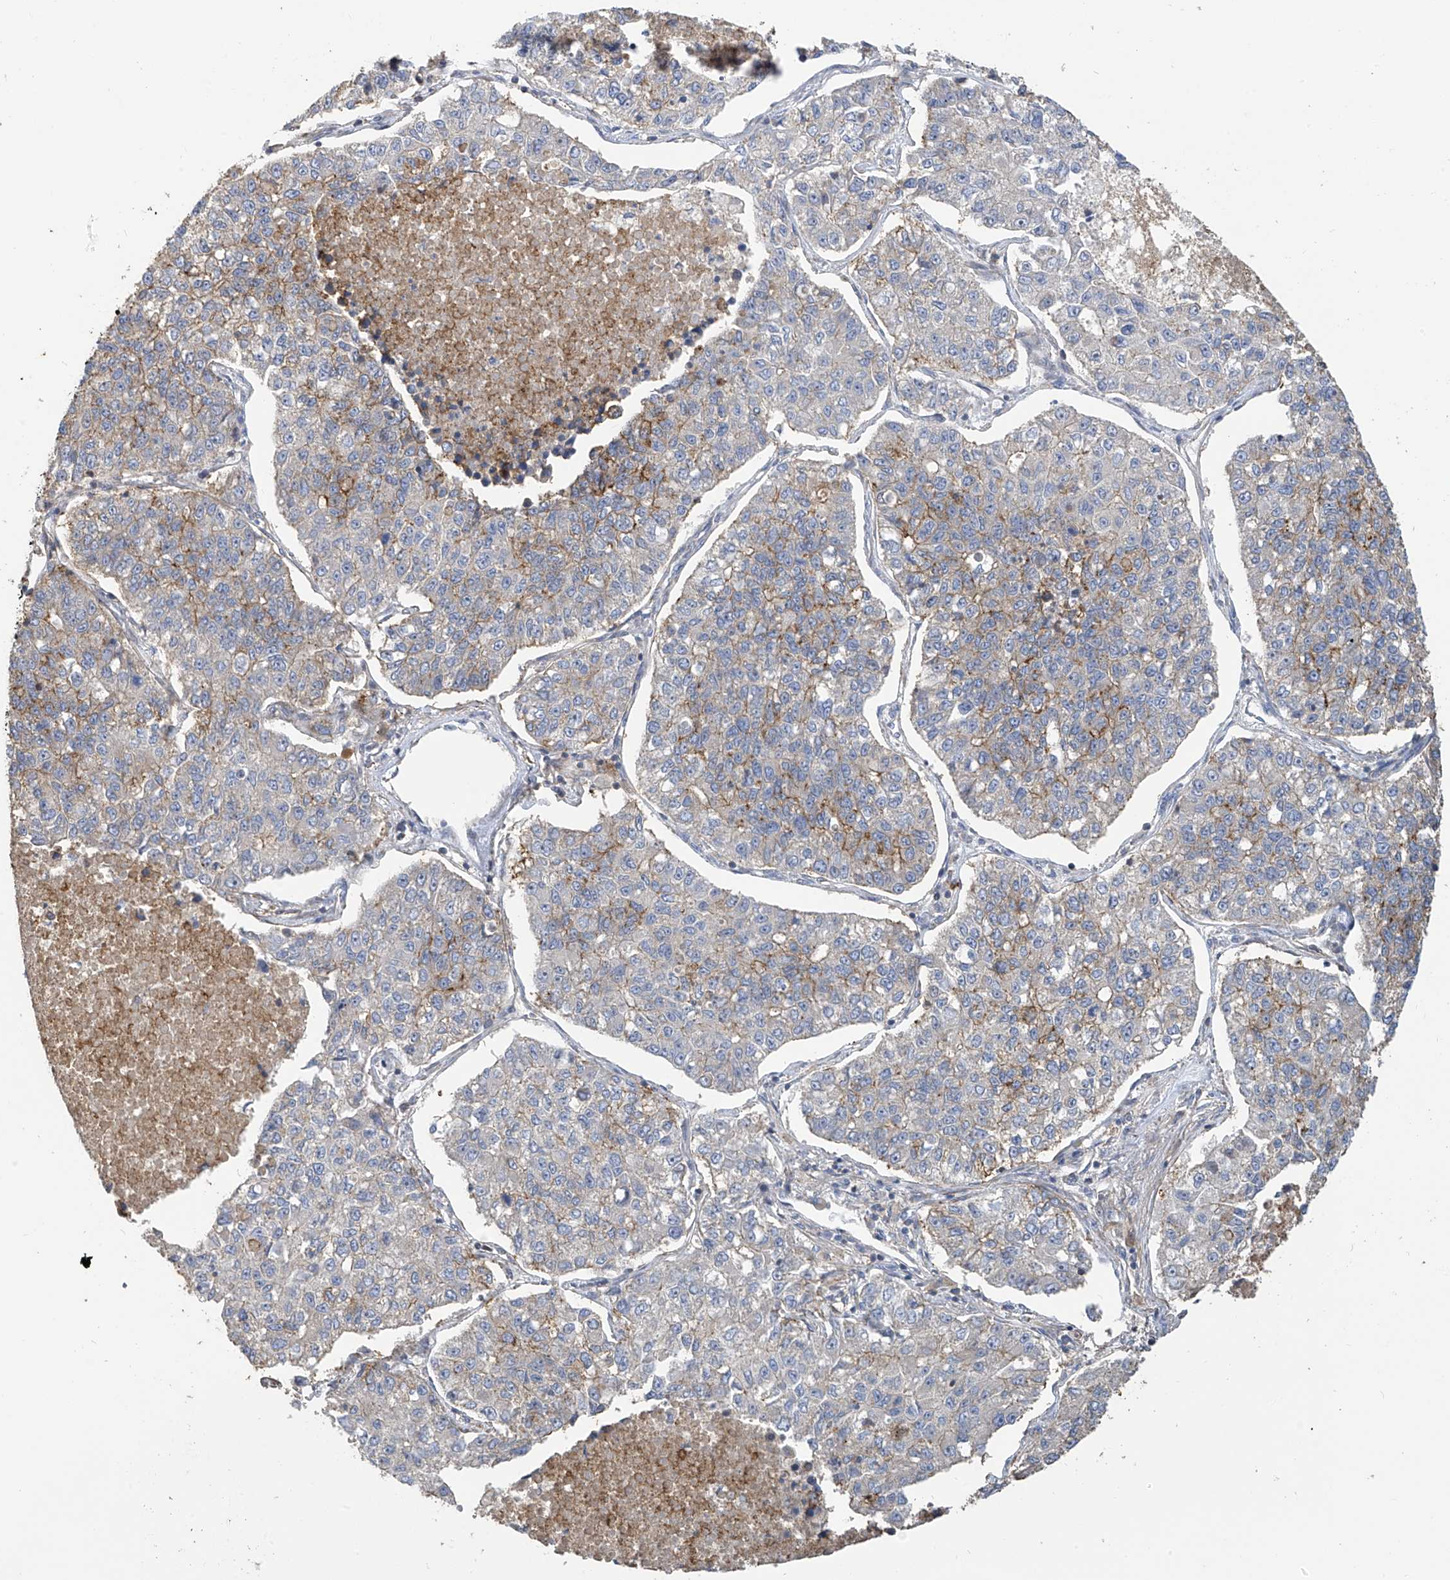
{"staining": {"intensity": "moderate", "quantity": "<25%", "location": "cytoplasmic/membranous"}, "tissue": "lung cancer", "cell_type": "Tumor cells", "image_type": "cancer", "snomed": [{"axis": "morphology", "description": "Adenocarcinoma, NOS"}, {"axis": "topography", "description": "Lung"}], "caption": "Immunohistochemical staining of lung cancer shows low levels of moderate cytoplasmic/membranous expression in about <25% of tumor cells.", "gene": "SLC43A3", "patient": {"sex": "male", "age": 49}}